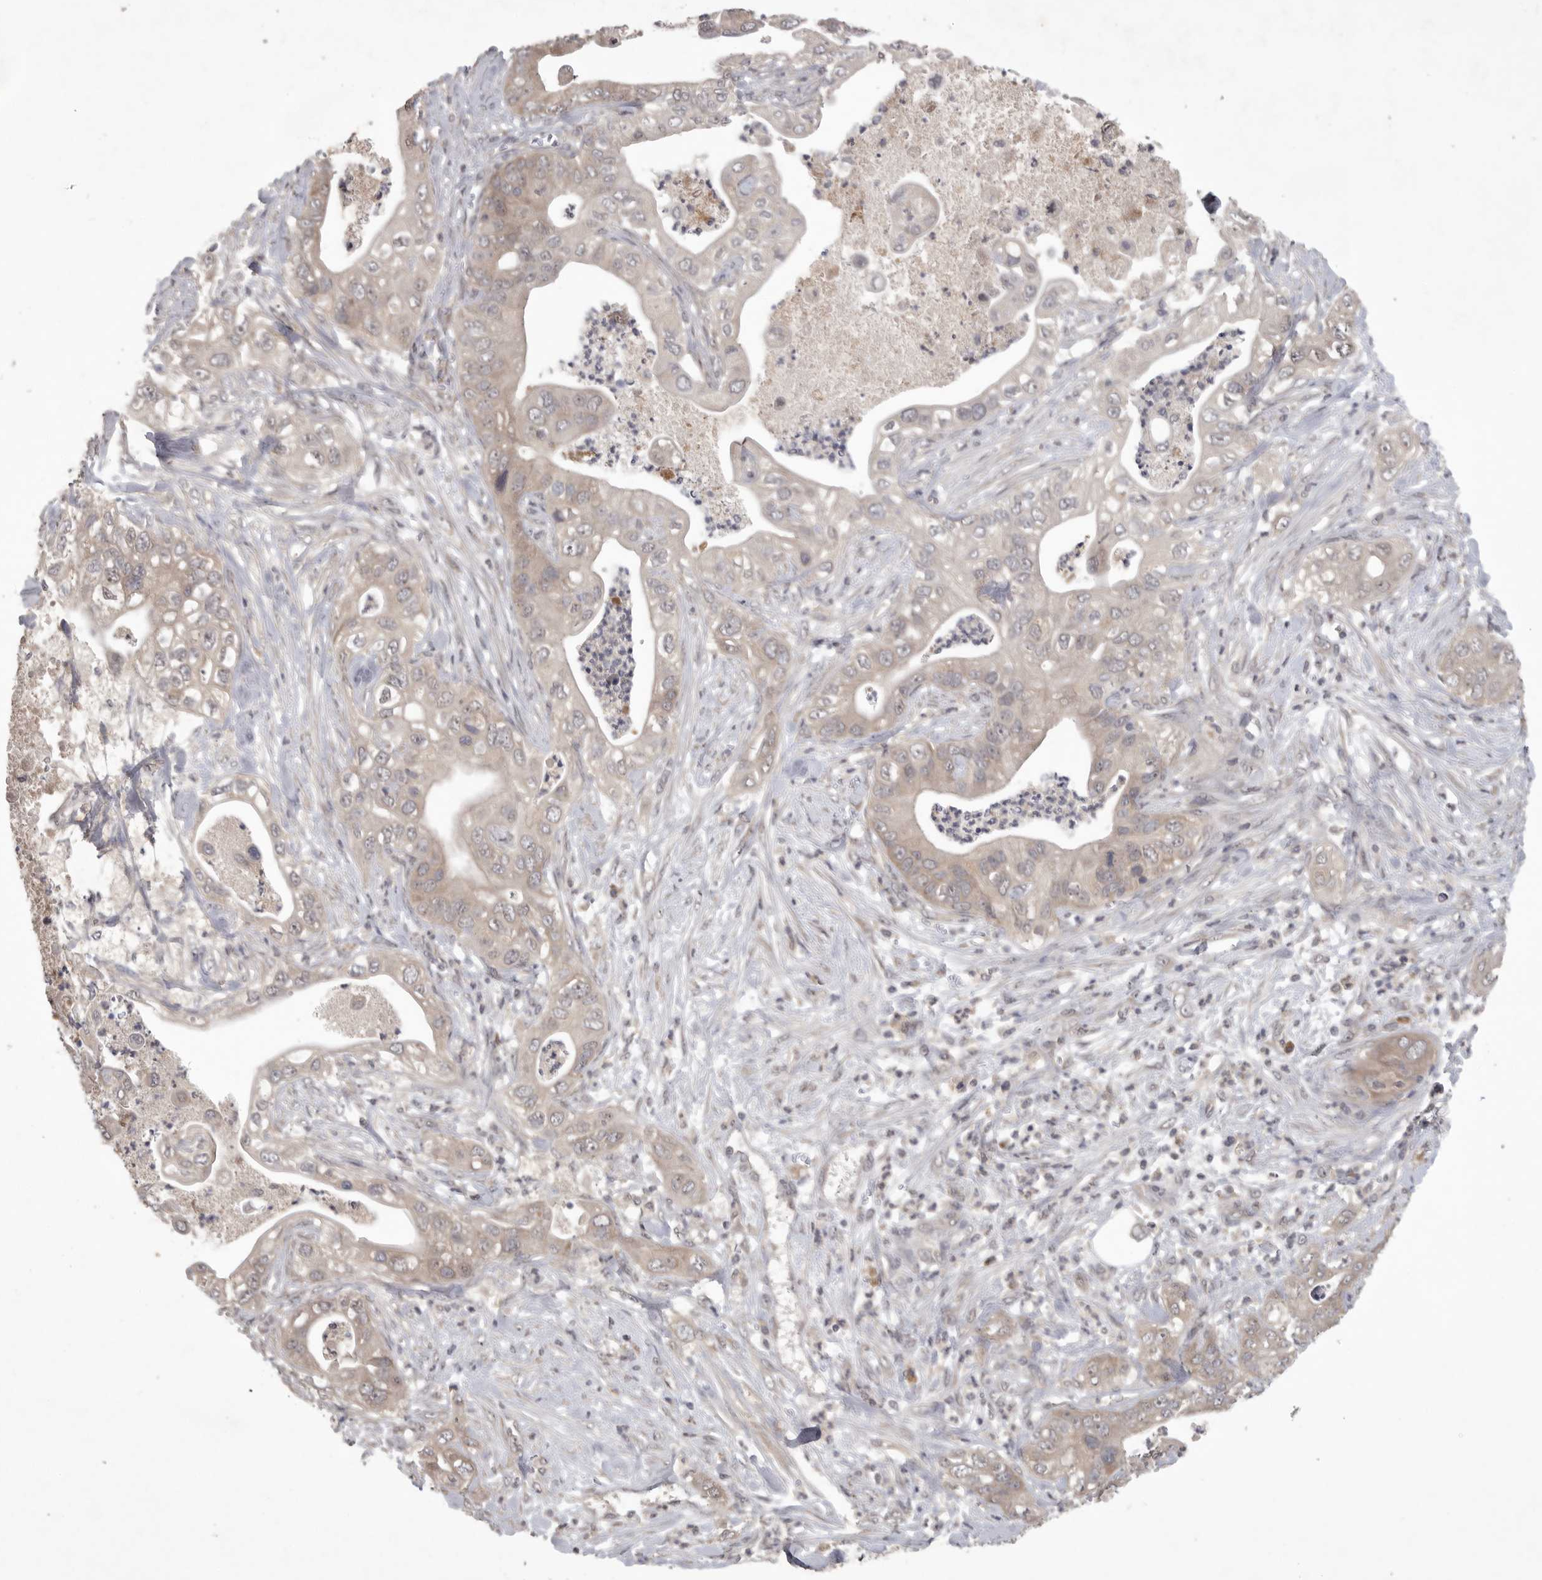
{"staining": {"intensity": "weak", "quantity": "25%-75%", "location": "cytoplasmic/membranous"}, "tissue": "pancreatic cancer", "cell_type": "Tumor cells", "image_type": "cancer", "snomed": [{"axis": "morphology", "description": "Adenocarcinoma, NOS"}, {"axis": "topography", "description": "Pancreas"}], "caption": "About 25%-75% of tumor cells in pancreatic cancer (adenocarcinoma) demonstrate weak cytoplasmic/membranous protein expression as visualized by brown immunohistochemical staining.", "gene": "ZNF114", "patient": {"sex": "female", "age": 78}}